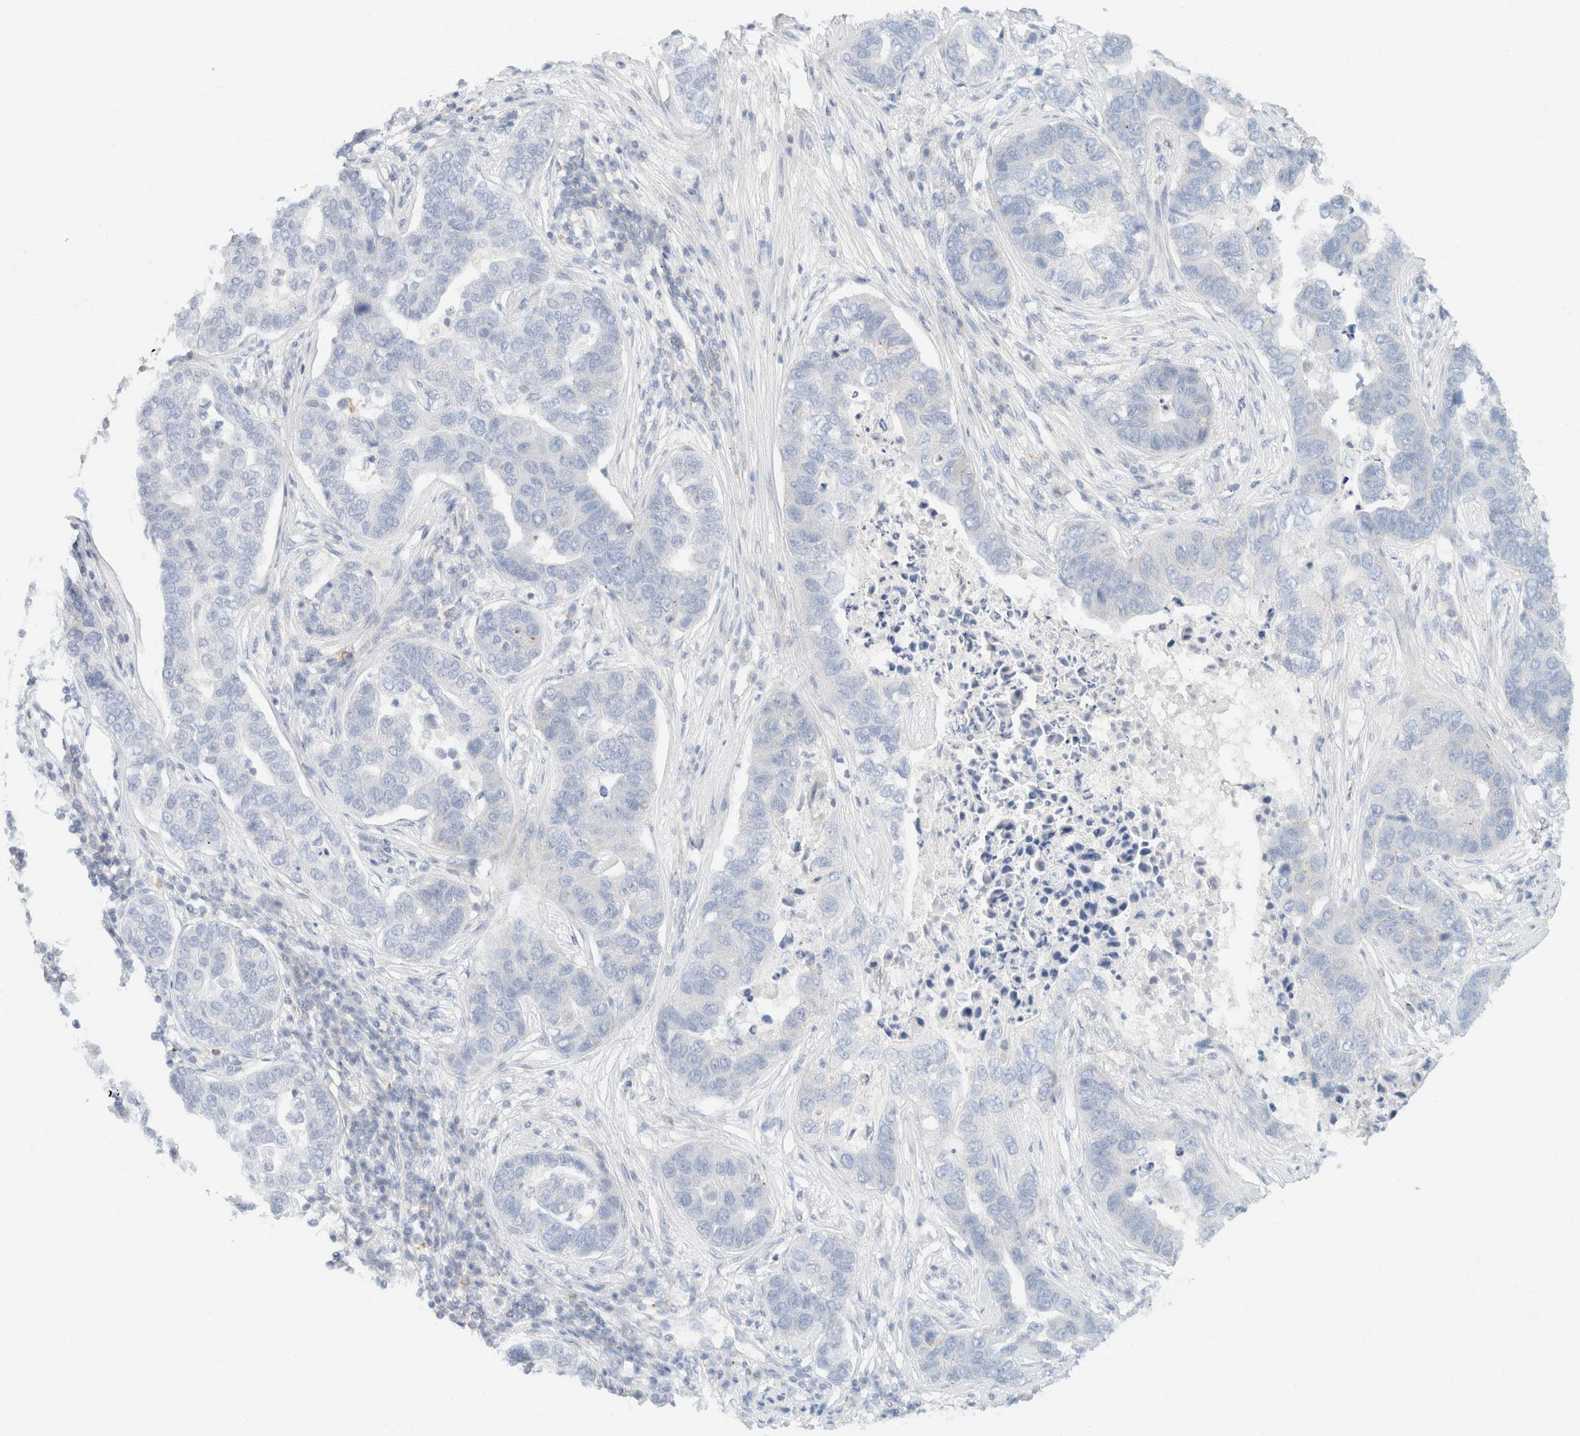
{"staining": {"intensity": "negative", "quantity": "none", "location": "none"}, "tissue": "pancreatic cancer", "cell_type": "Tumor cells", "image_type": "cancer", "snomed": [{"axis": "morphology", "description": "Adenocarcinoma, NOS"}, {"axis": "topography", "description": "Pancreas"}], "caption": "This is an IHC photomicrograph of pancreatic adenocarcinoma. There is no expression in tumor cells.", "gene": "SH3GLB2", "patient": {"sex": "female", "age": 61}}